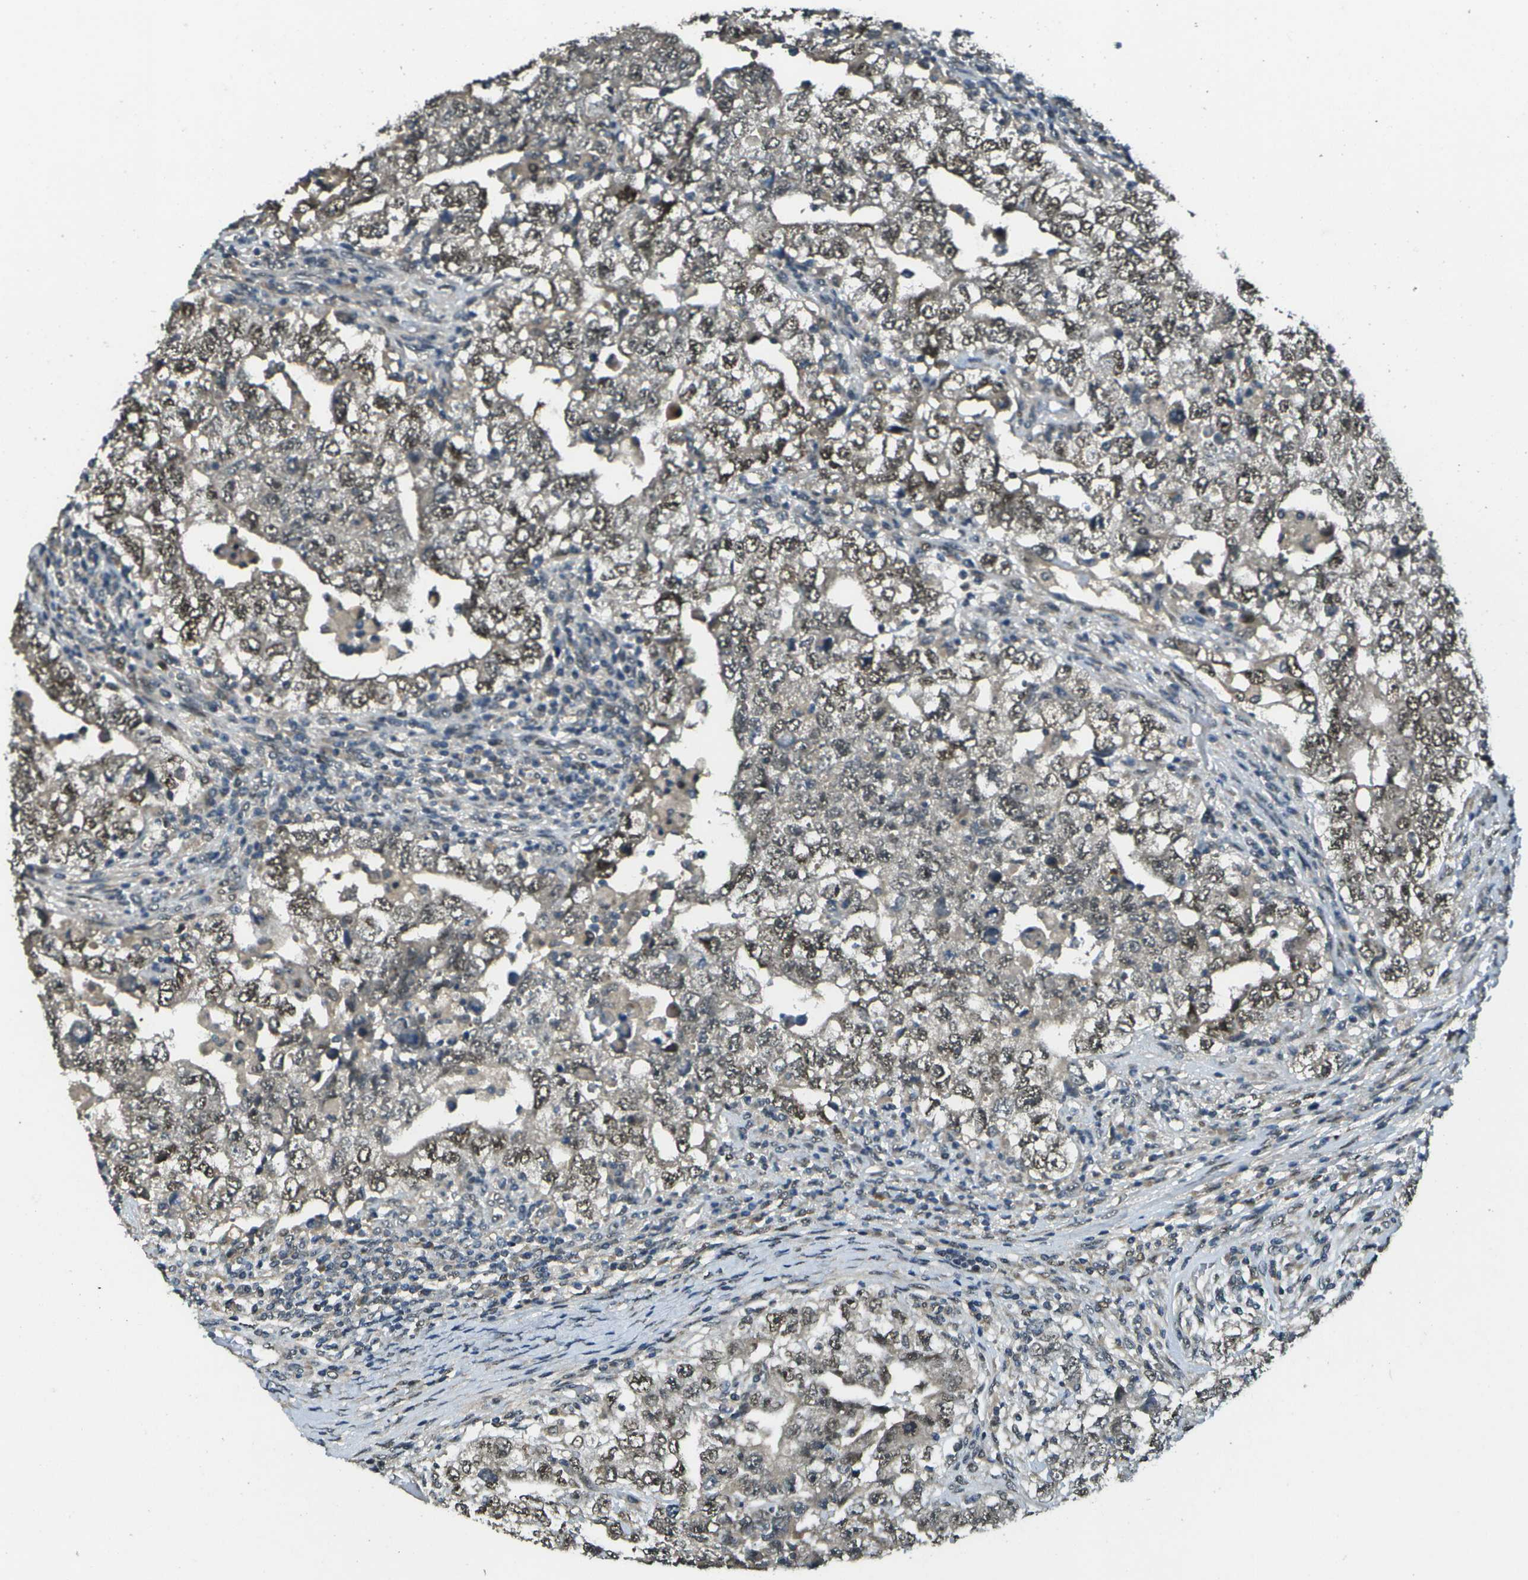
{"staining": {"intensity": "moderate", "quantity": ">75%", "location": "nuclear"}, "tissue": "testis cancer", "cell_type": "Tumor cells", "image_type": "cancer", "snomed": [{"axis": "morphology", "description": "Carcinoma, Embryonal, NOS"}, {"axis": "topography", "description": "Testis"}], "caption": "Embryonal carcinoma (testis) stained with DAB (3,3'-diaminobenzidine) immunohistochemistry (IHC) reveals medium levels of moderate nuclear positivity in approximately >75% of tumor cells.", "gene": "GANC", "patient": {"sex": "male", "age": 36}}